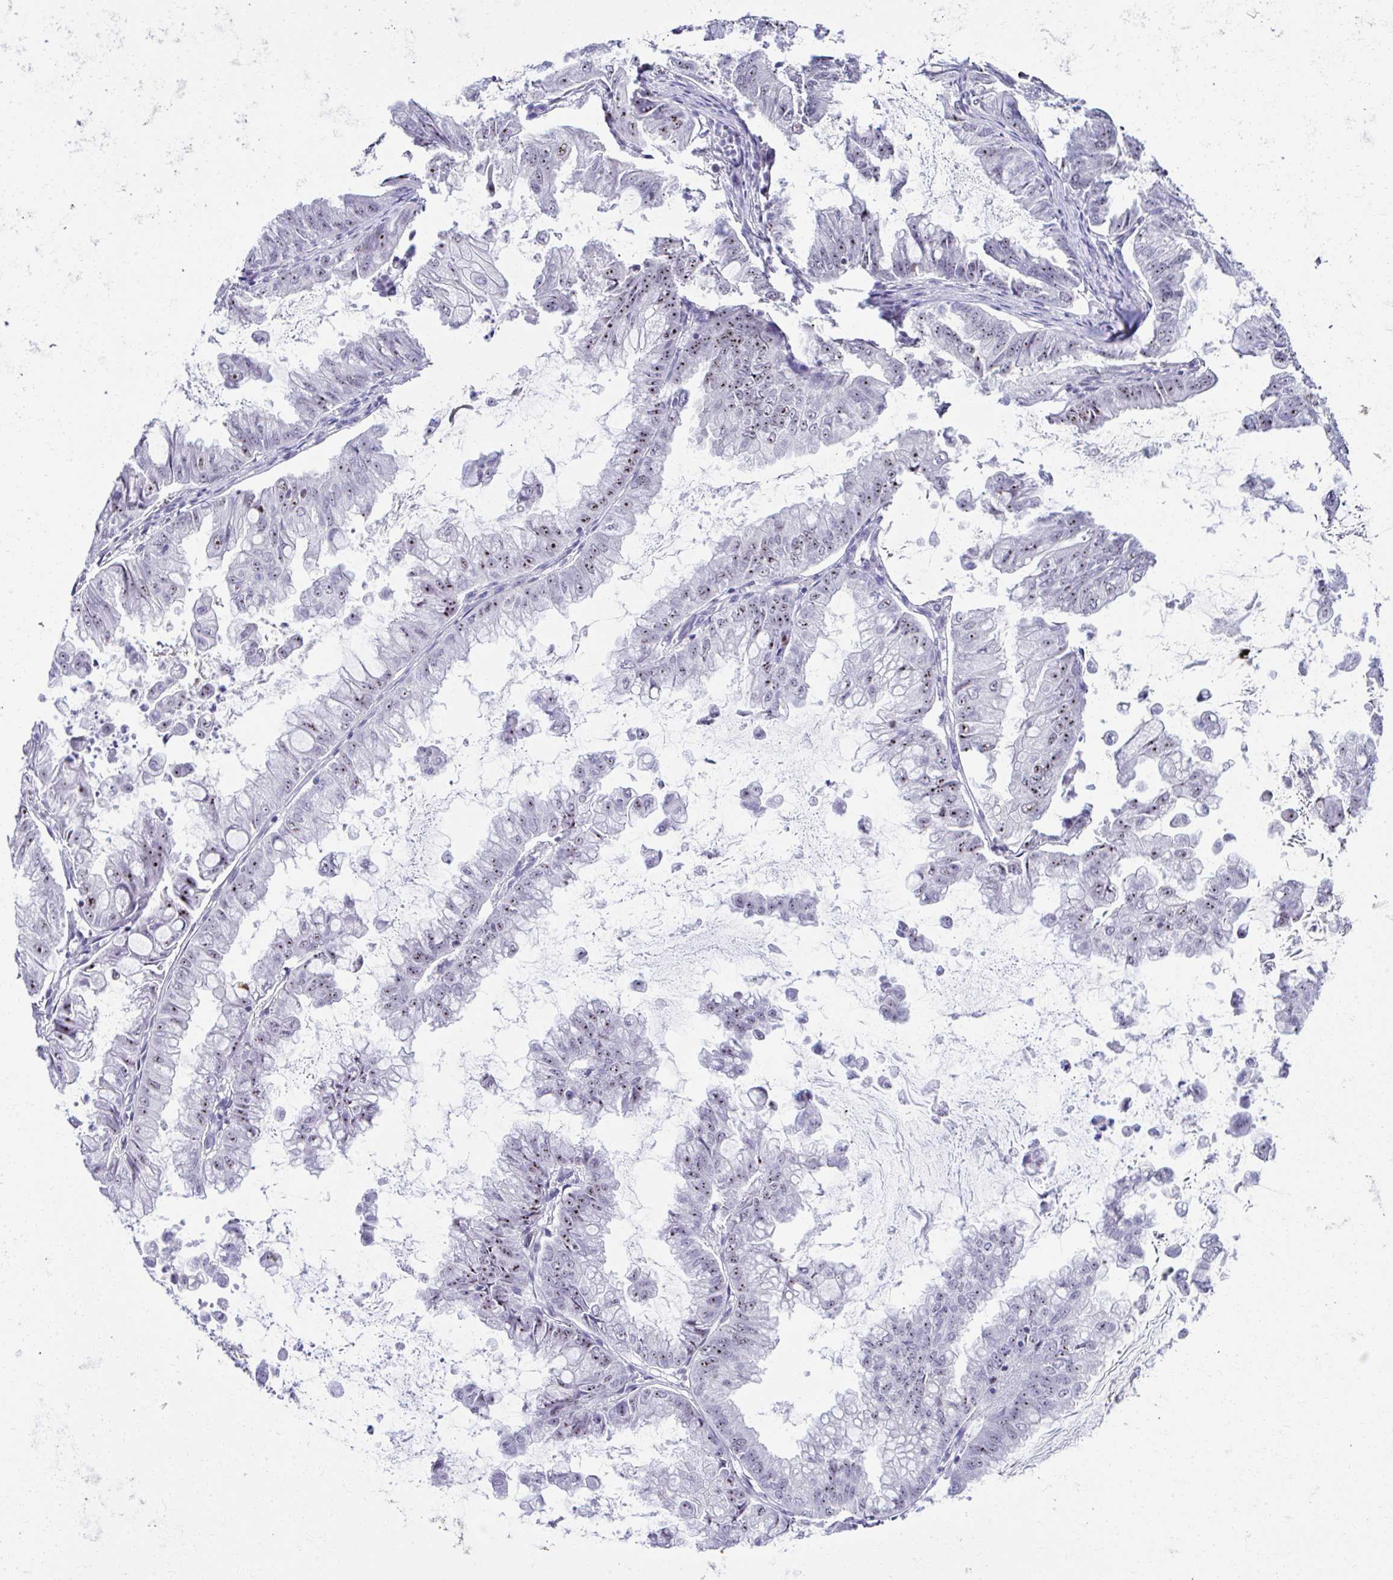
{"staining": {"intensity": "moderate", "quantity": ">75%", "location": "nuclear"}, "tissue": "stomach cancer", "cell_type": "Tumor cells", "image_type": "cancer", "snomed": [{"axis": "morphology", "description": "Adenocarcinoma, NOS"}, {"axis": "topography", "description": "Stomach, upper"}], "caption": "Tumor cells exhibit moderate nuclear positivity in about >75% of cells in stomach cancer.", "gene": "CEP72", "patient": {"sex": "male", "age": 80}}